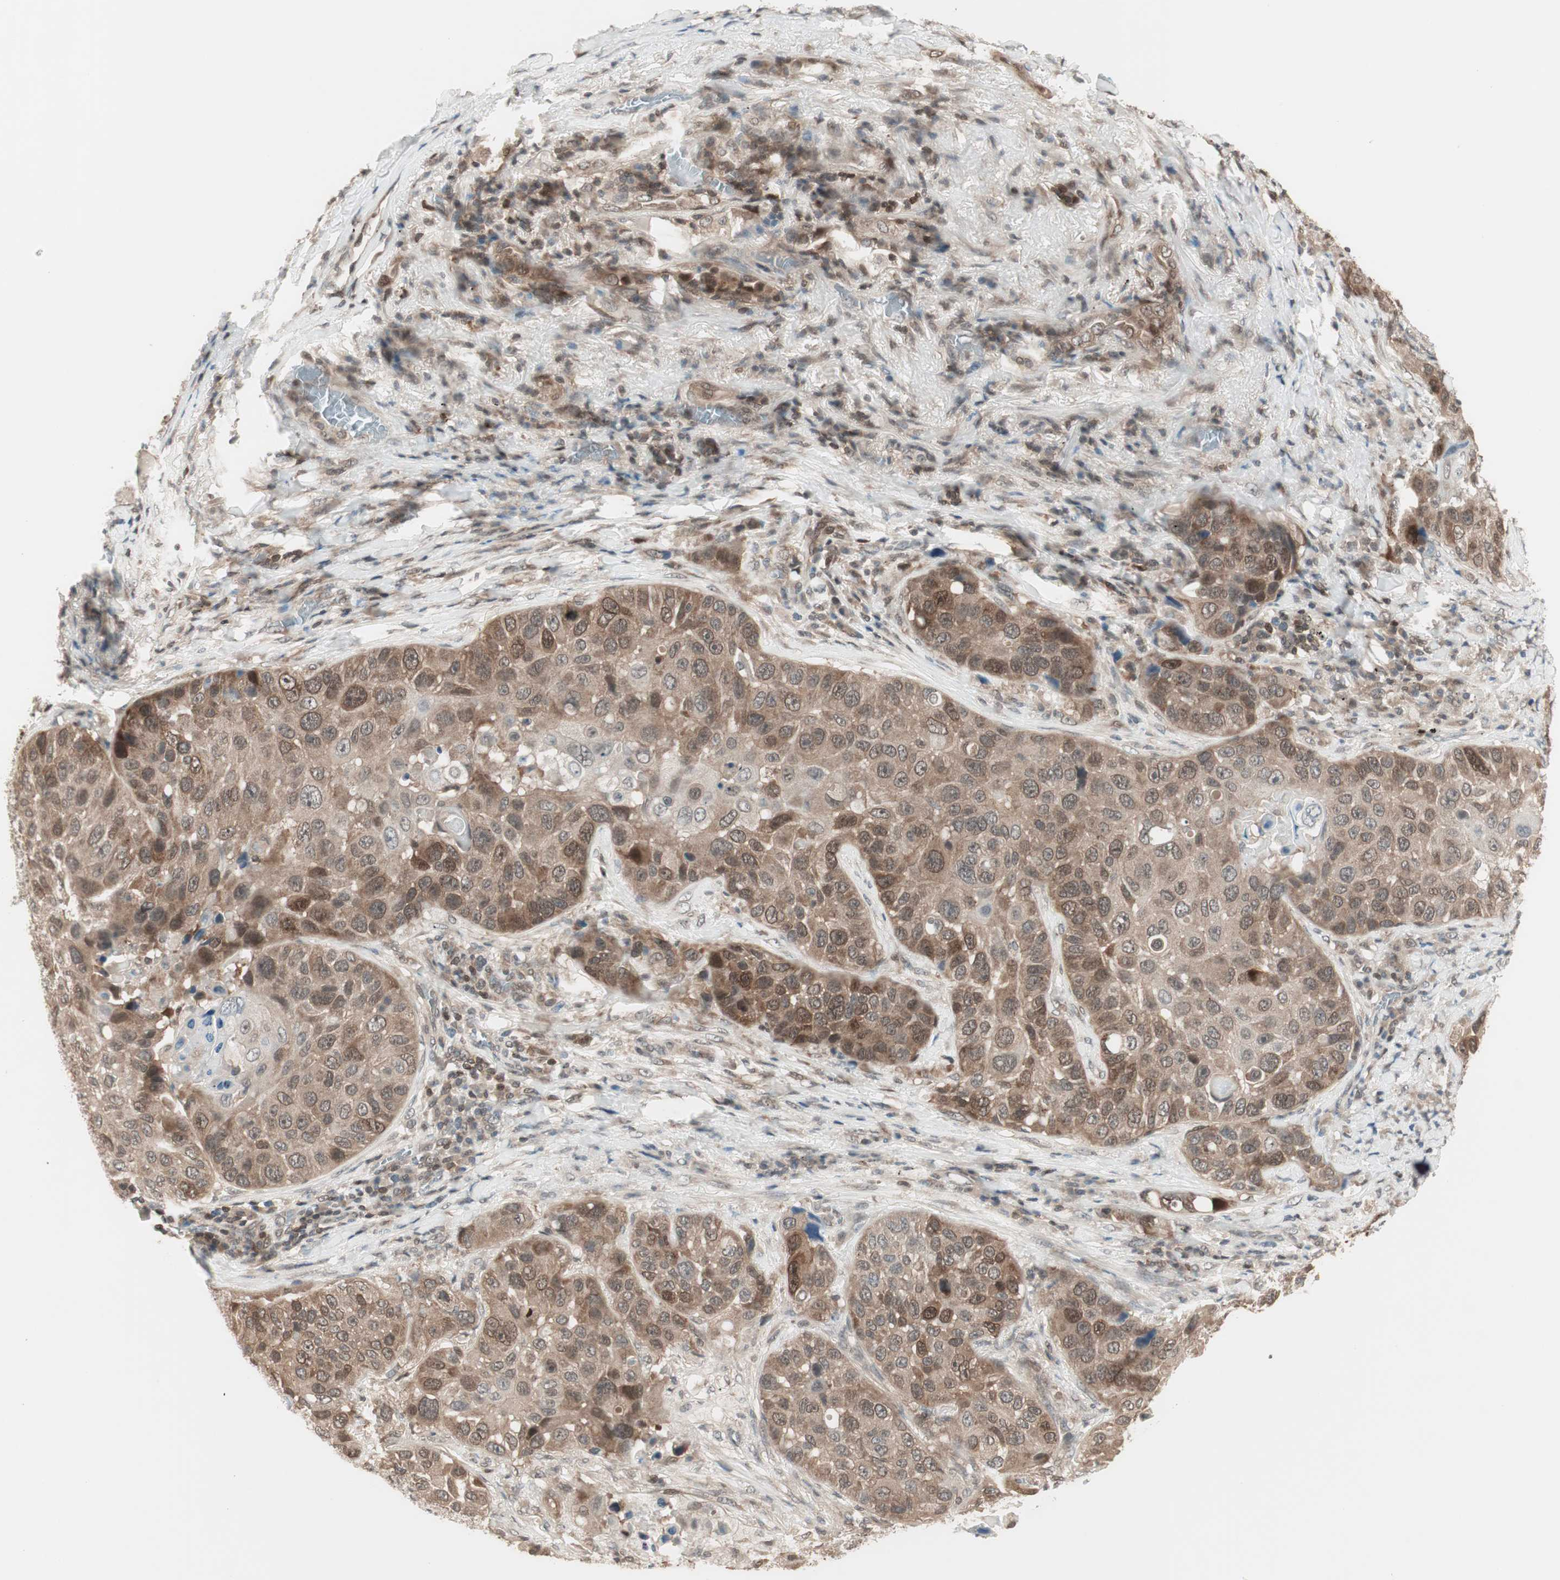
{"staining": {"intensity": "moderate", "quantity": ">75%", "location": "cytoplasmic/membranous"}, "tissue": "lung cancer", "cell_type": "Tumor cells", "image_type": "cancer", "snomed": [{"axis": "morphology", "description": "Squamous cell carcinoma, NOS"}, {"axis": "topography", "description": "Lung"}], "caption": "IHC of human lung cancer (squamous cell carcinoma) exhibits medium levels of moderate cytoplasmic/membranous staining in approximately >75% of tumor cells.", "gene": "UBE2I", "patient": {"sex": "male", "age": 57}}